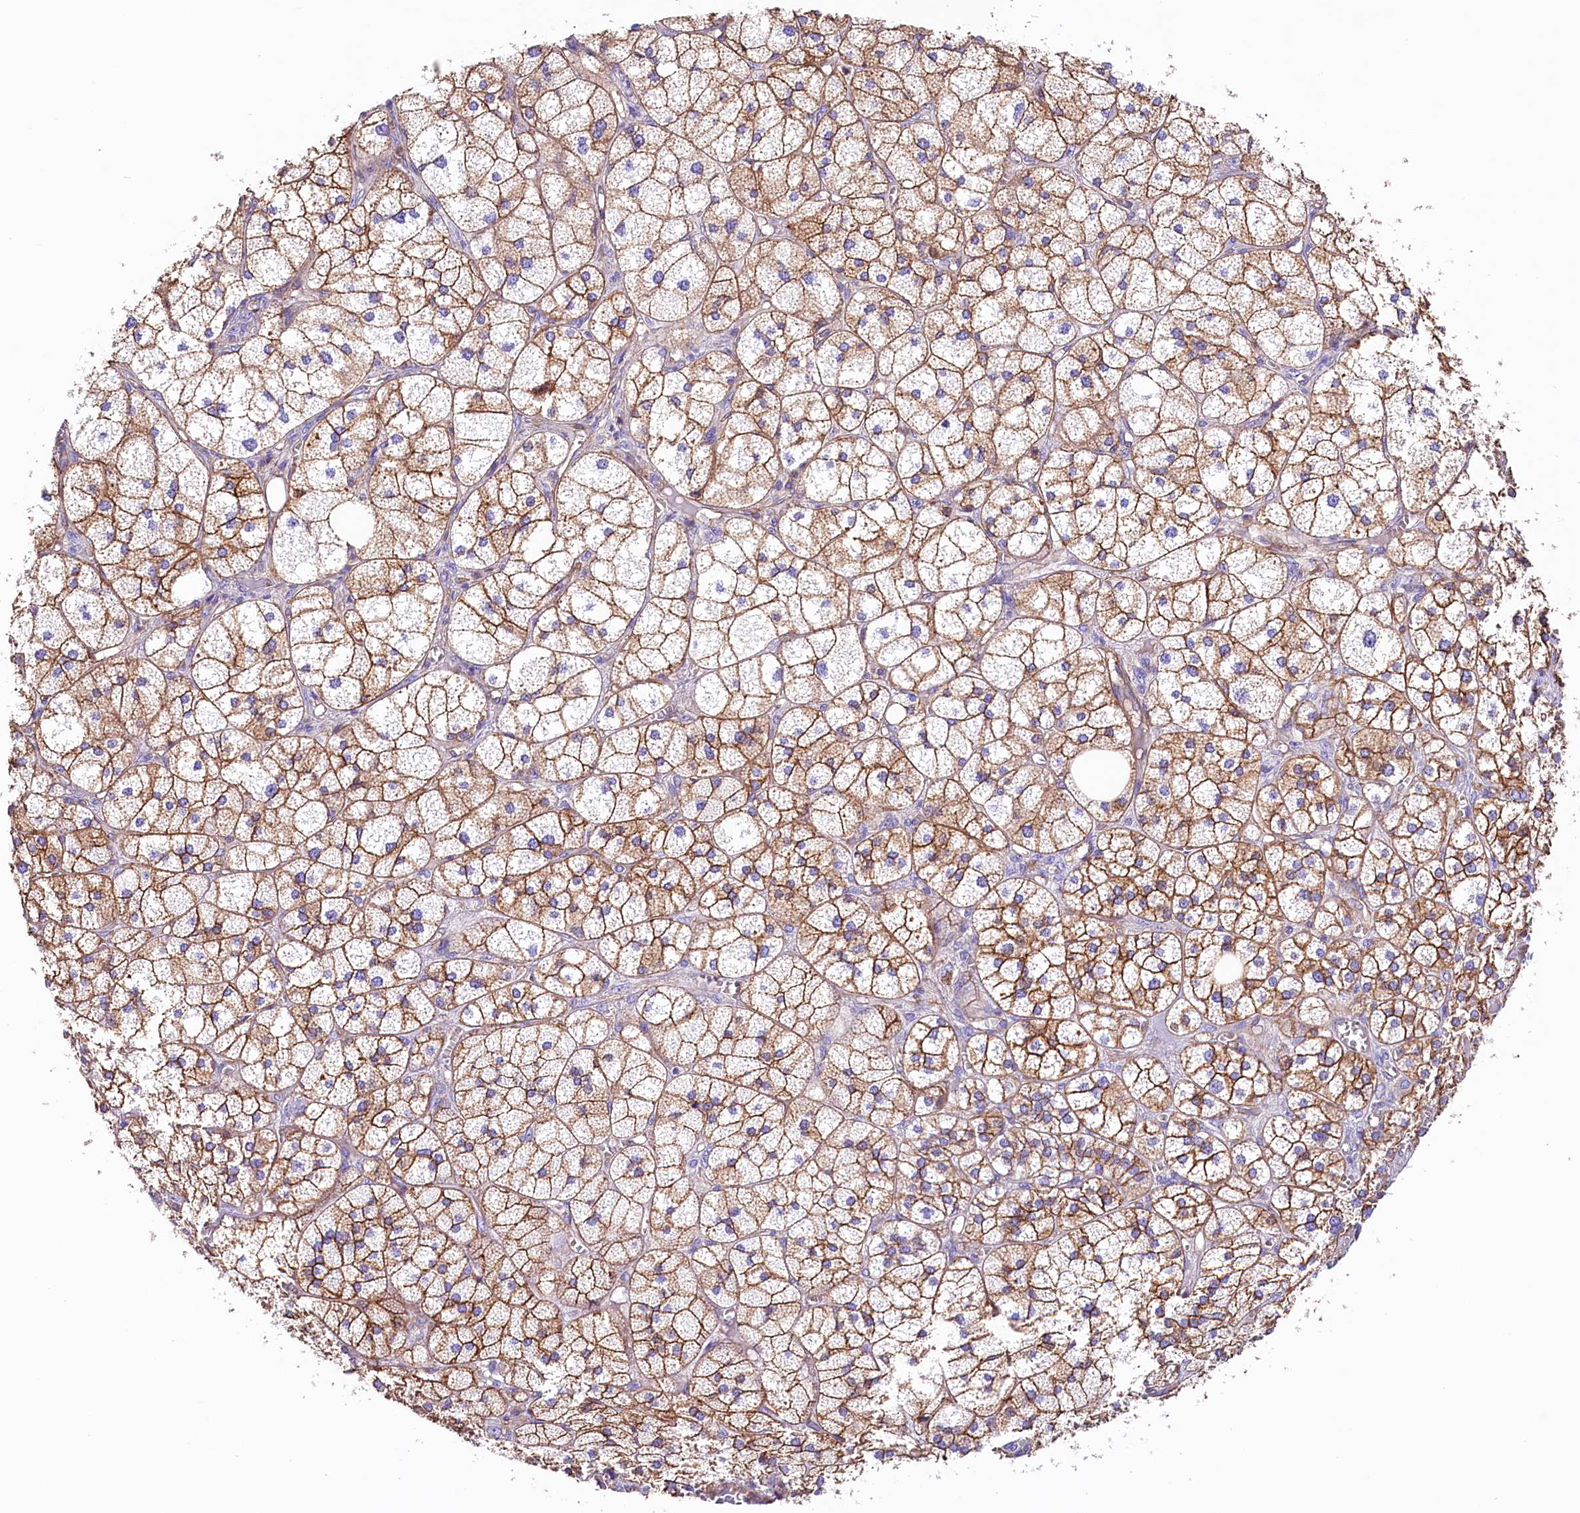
{"staining": {"intensity": "strong", "quantity": ">75%", "location": "cytoplasmic/membranous"}, "tissue": "adrenal gland", "cell_type": "Glandular cells", "image_type": "normal", "snomed": [{"axis": "morphology", "description": "Normal tissue, NOS"}, {"axis": "topography", "description": "Adrenal gland"}], "caption": "The micrograph reveals immunohistochemical staining of unremarkable adrenal gland. There is strong cytoplasmic/membranous expression is seen in about >75% of glandular cells.", "gene": "ATP2B4", "patient": {"sex": "female", "age": 61}}